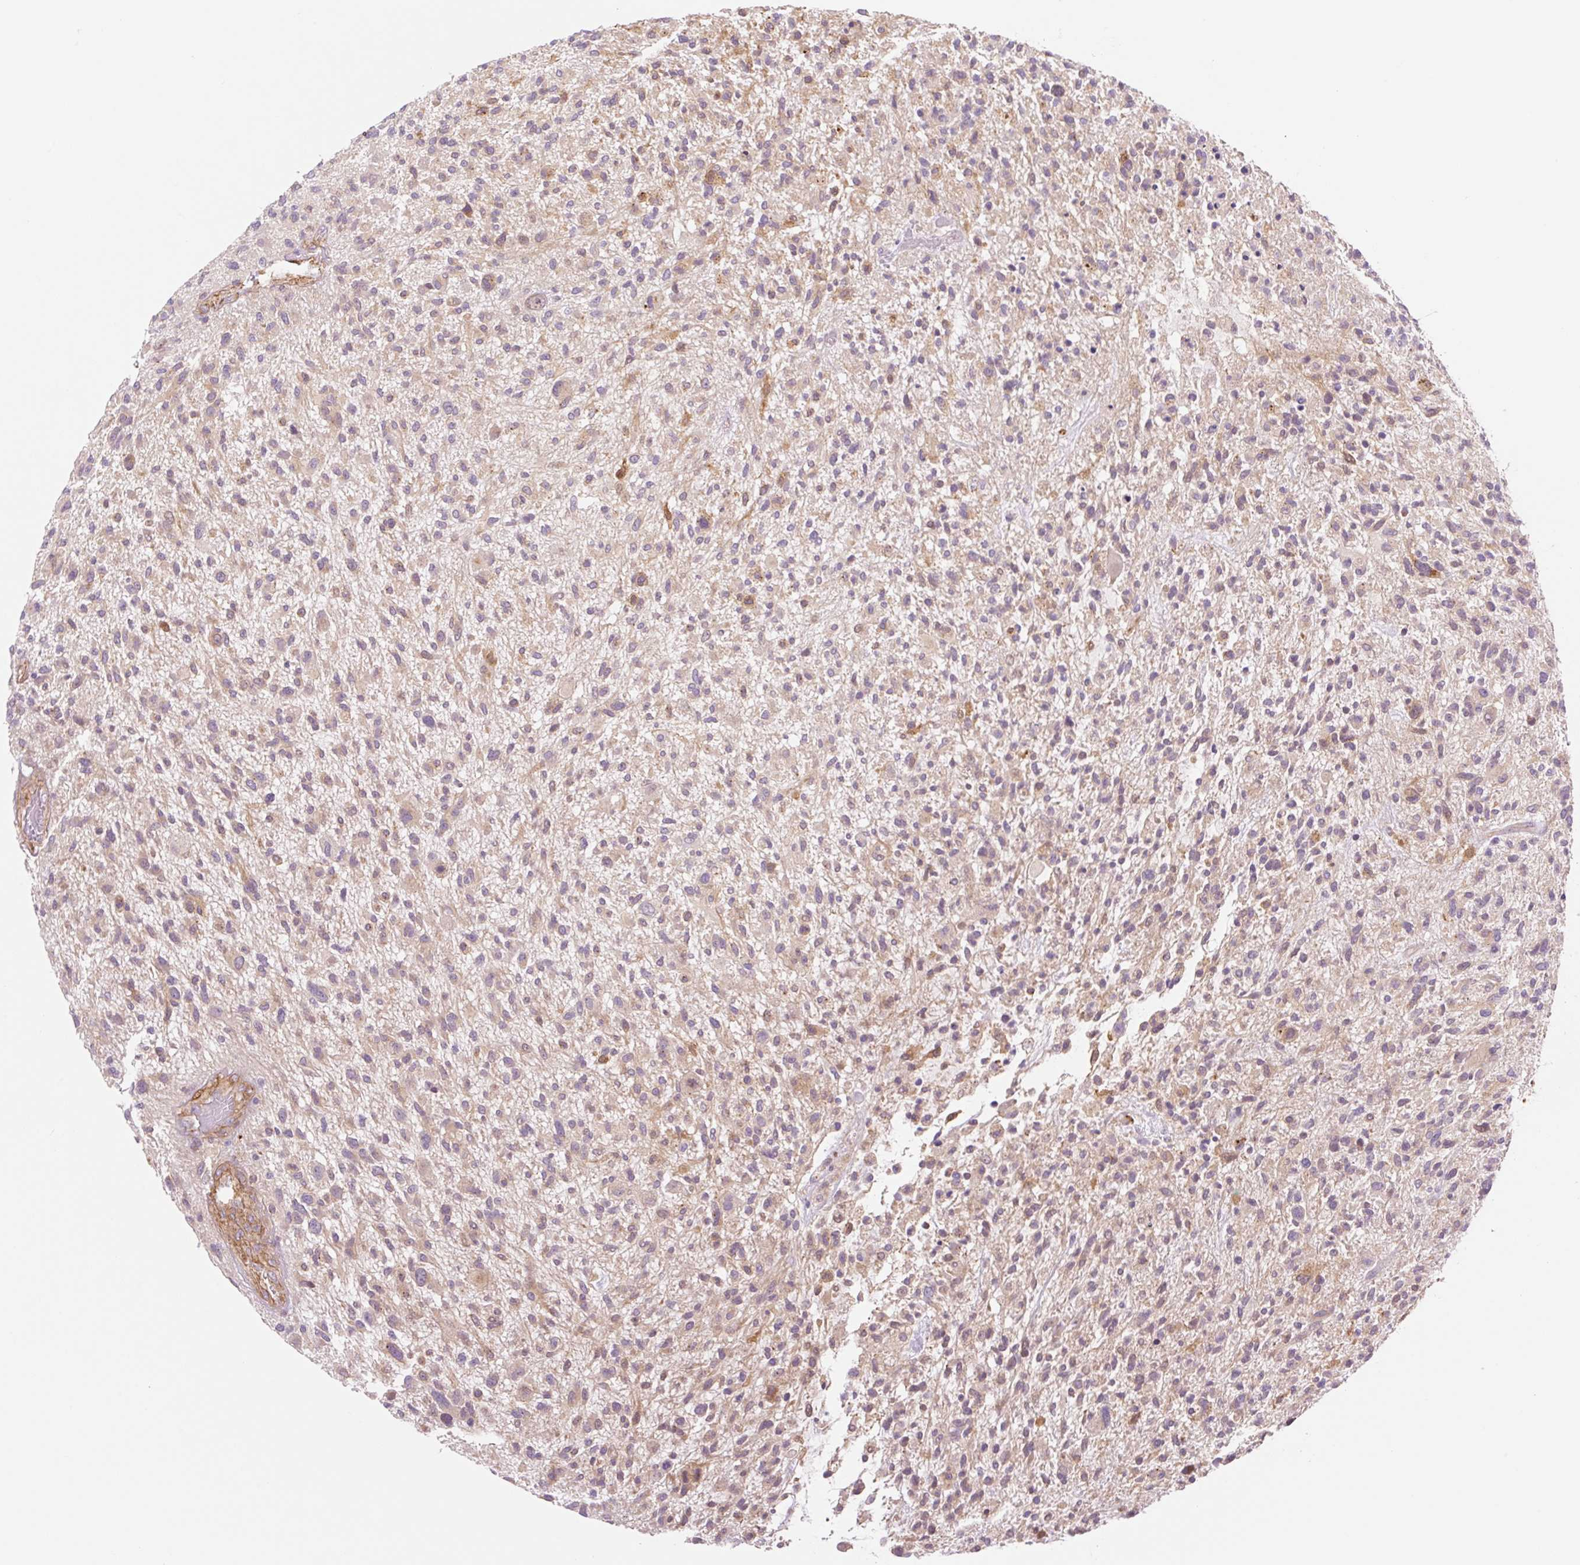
{"staining": {"intensity": "weak", "quantity": "<25%", "location": "cytoplasmic/membranous"}, "tissue": "glioma", "cell_type": "Tumor cells", "image_type": "cancer", "snomed": [{"axis": "morphology", "description": "Glioma, malignant, High grade"}, {"axis": "topography", "description": "Brain"}], "caption": "The photomicrograph exhibits no significant staining in tumor cells of glioma.", "gene": "NLRP5", "patient": {"sex": "male", "age": 47}}